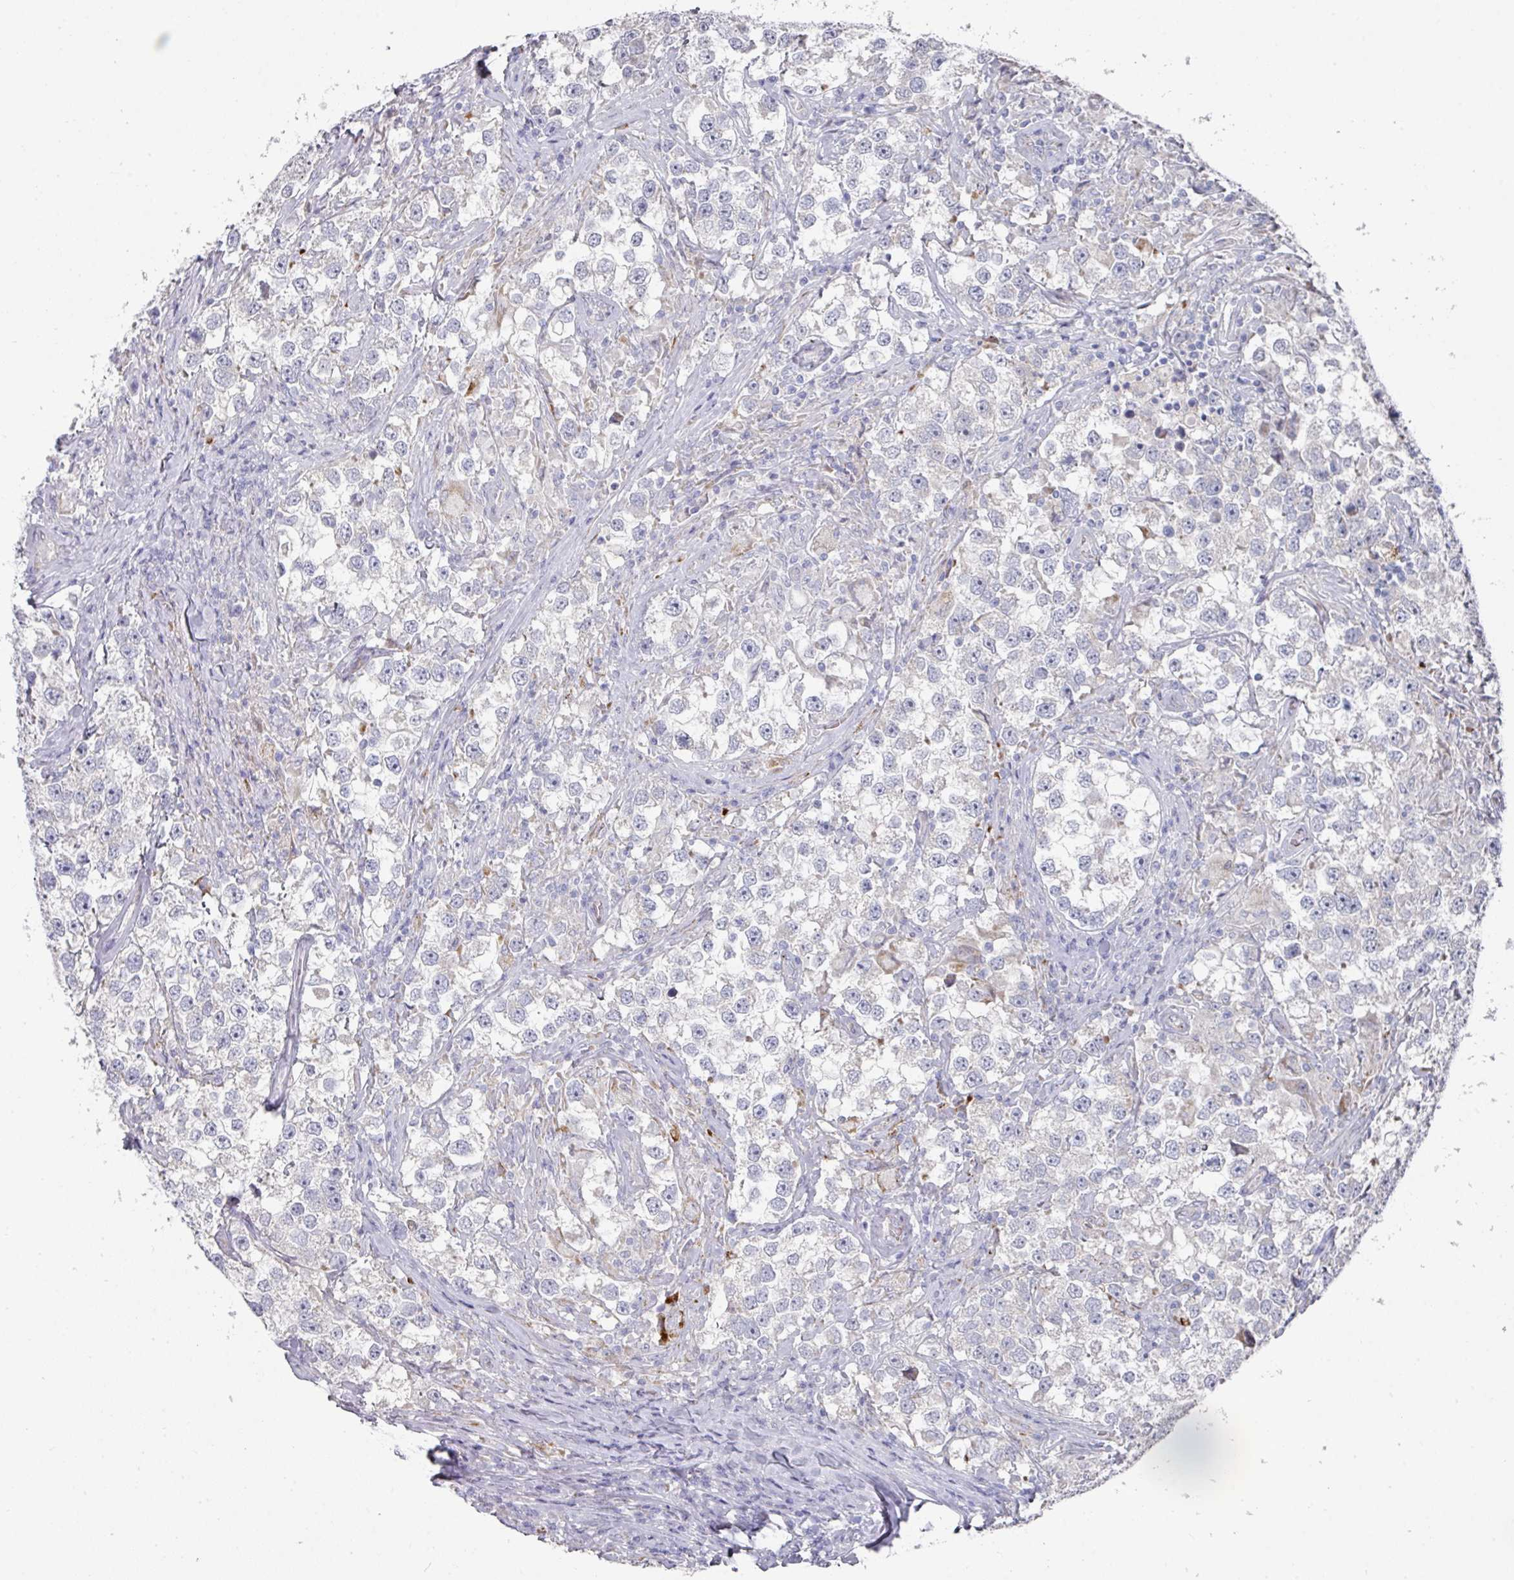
{"staining": {"intensity": "negative", "quantity": "none", "location": "none"}, "tissue": "testis cancer", "cell_type": "Tumor cells", "image_type": "cancer", "snomed": [{"axis": "morphology", "description": "Seminoma, NOS"}, {"axis": "topography", "description": "Testis"}], "caption": "Immunohistochemical staining of testis seminoma demonstrates no significant expression in tumor cells.", "gene": "NT5C1A", "patient": {"sex": "male", "age": 46}}